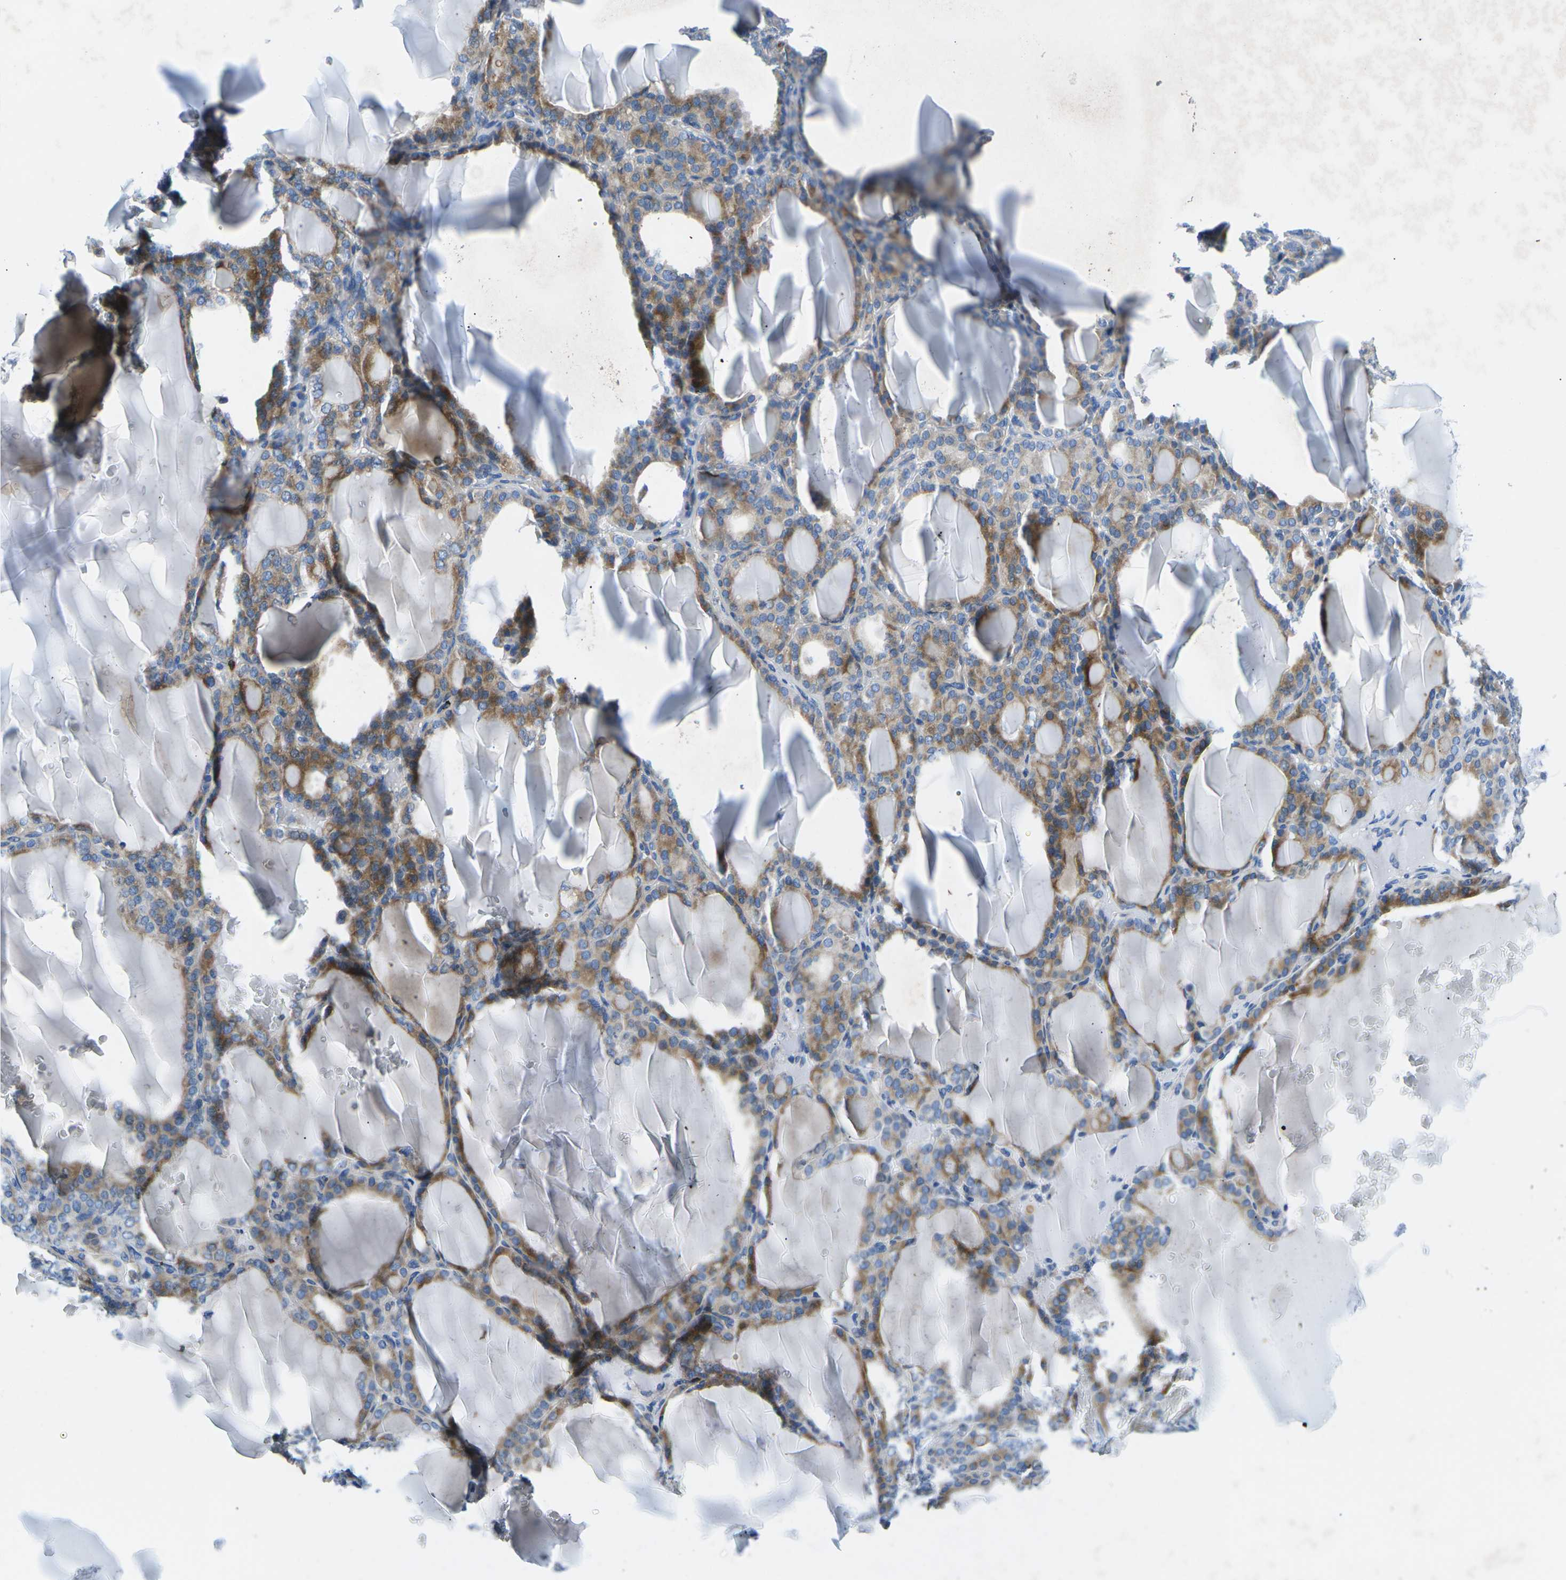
{"staining": {"intensity": "moderate", "quantity": "25%-75%", "location": "cytoplasmic/membranous"}, "tissue": "thyroid gland", "cell_type": "Glandular cells", "image_type": "normal", "snomed": [{"axis": "morphology", "description": "Normal tissue, NOS"}, {"axis": "topography", "description": "Thyroid gland"}], "caption": "Moderate cytoplasmic/membranous protein staining is seen in approximately 25%-75% of glandular cells in thyroid gland.", "gene": "MC4R", "patient": {"sex": "female", "age": 28}}